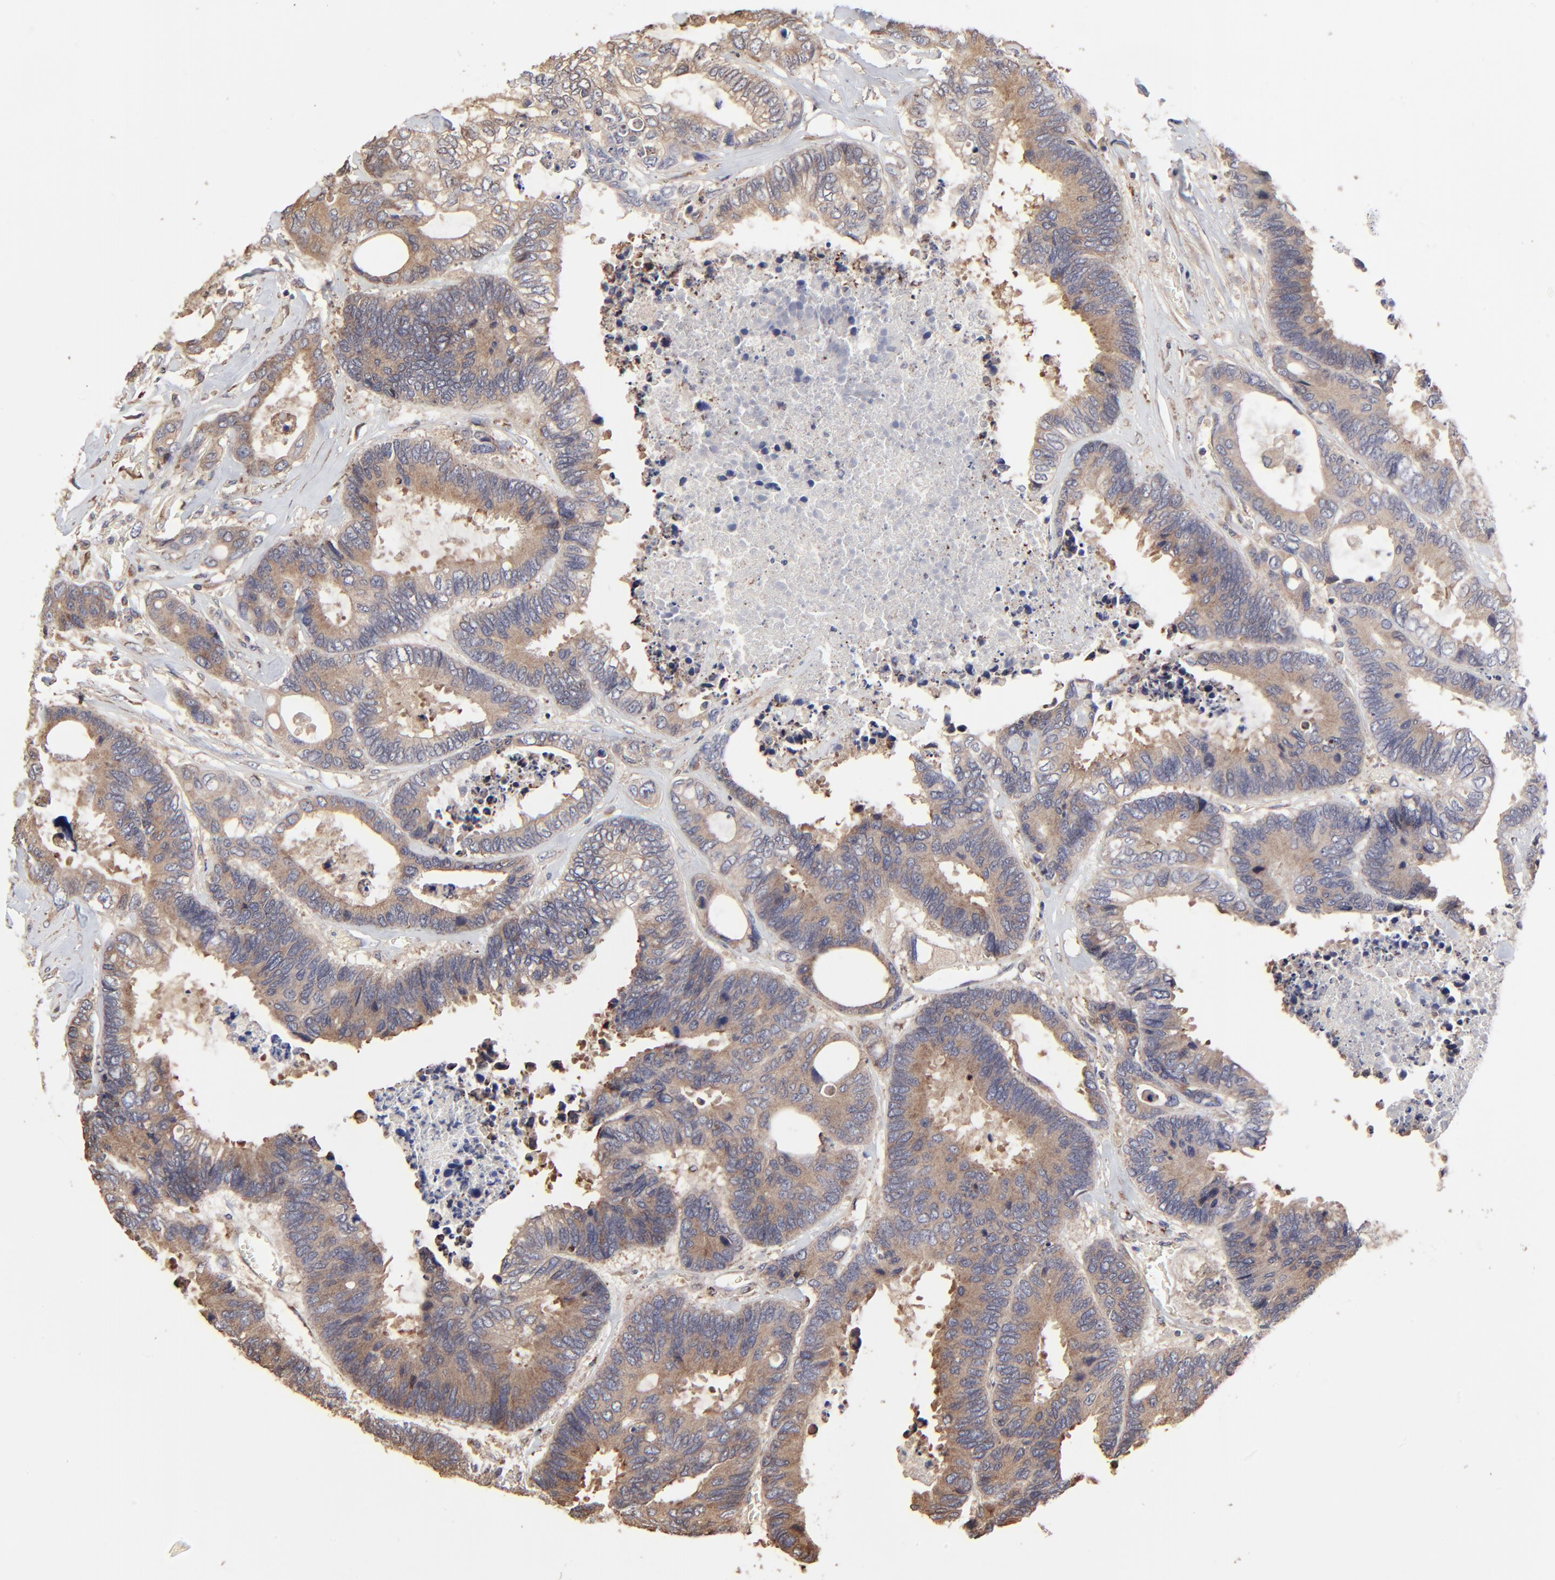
{"staining": {"intensity": "moderate", "quantity": "25%-75%", "location": "cytoplasmic/membranous"}, "tissue": "colorectal cancer", "cell_type": "Tumor cells", "image_type": "cancer", "snomed": [{"axis": "morphology", "description": "Adenocarcinoma, NOS"}, {"axis": "topography", "description": "Rectum"}], "caption": "Immunohistochemistry (IHC) staining of colorectal cancer, which displays medium levels of moderate cytoplasmic/membranous positivity in approximately 25%-75% of tumor cells indicating moderate cytoplasmic/membranous protein positivity. The staining was performed using DAB (3,3'-diaminobenzidine) (brown) for protein detection and nuclei were counterstained in hematoxylin (blue).", "gene": "ELP2", "patient": {"sex": "male", "age": 55}}